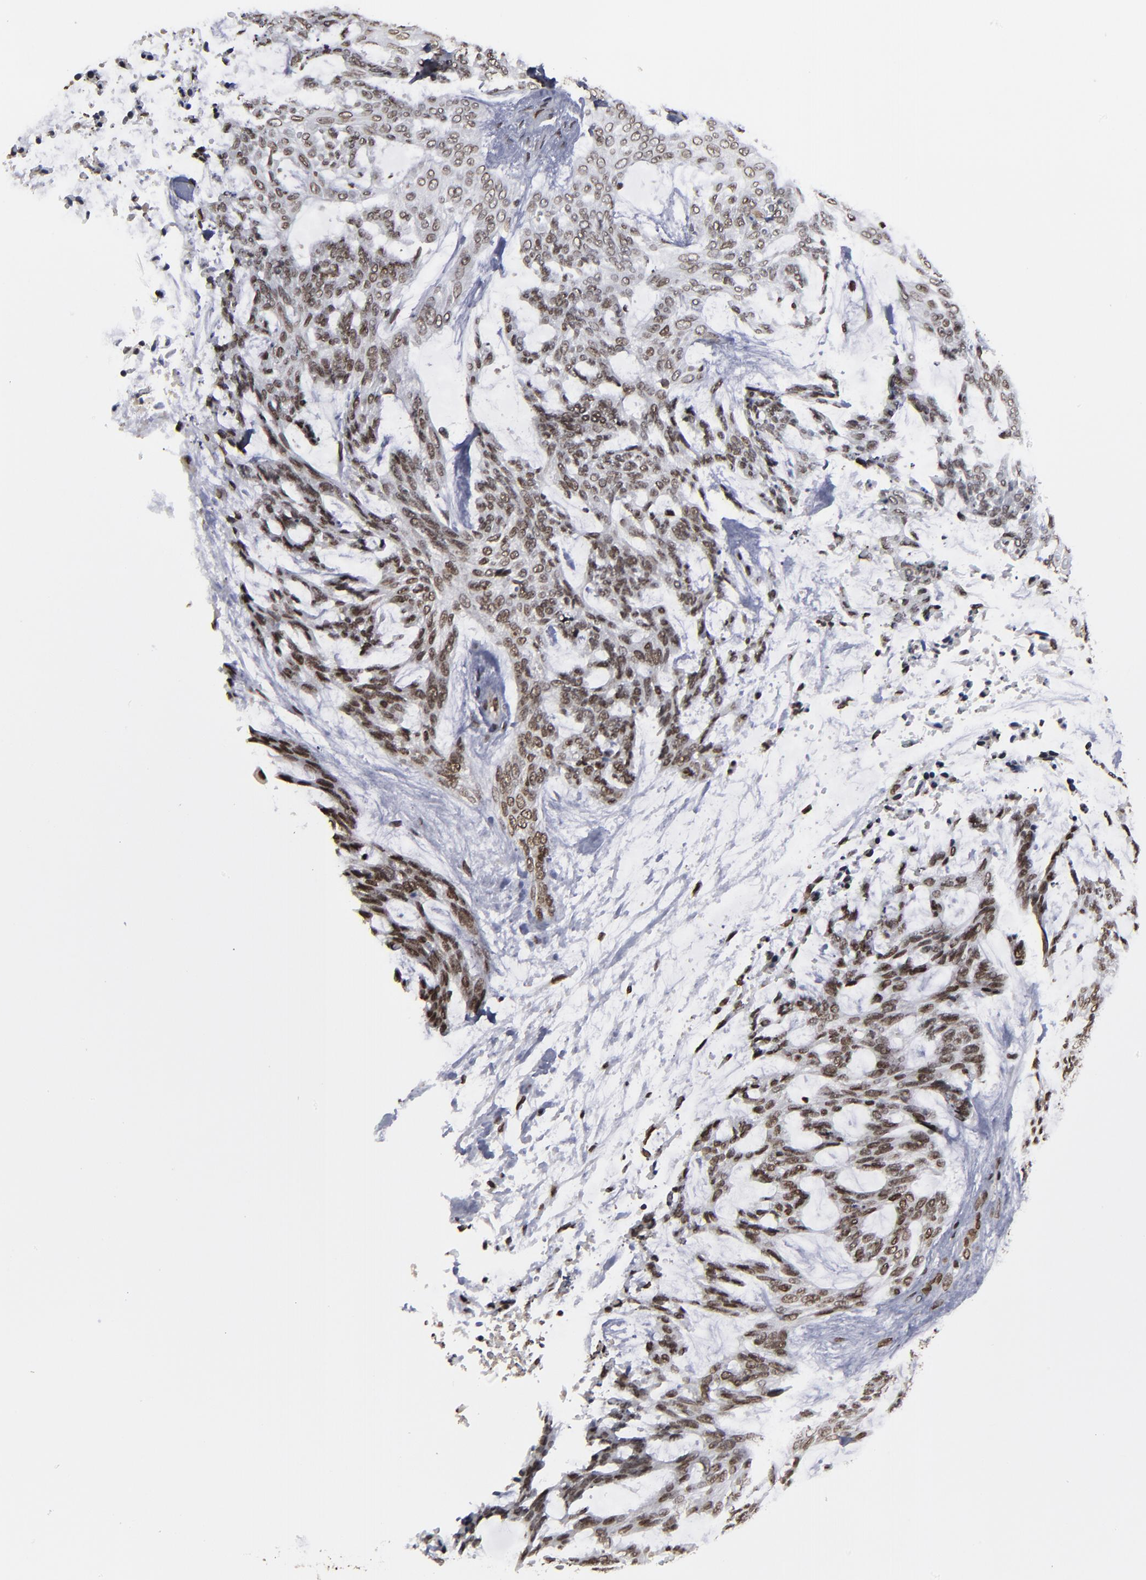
{"staining": {"intensity": "moderate", "quantity": "25%-75%", "location": "nuclear"}, "tissue": "skin cancer", "cell_type": "Tumor cells", "image_type": "cancer", "snomed": [{"axis": "morphology", "description": "Normal tissue, NOS"}, {"axis": "morphology", "description": "Basal cell carcinoma"}, {"axis": "topography", "description": "Skin"}], "caption": "Immunohistochemical staining of human skin cancer (basal cell carcinoma) displays medium levels of moderate nuclear staining in about 25%-75% of tumor cells. Using DAB (brown) and hematoxylin (blue) stains, captured at high magnification using brightfield microscopy.", "gene": "BAZ1A", "patient": {"sex": "female", "age": 71}}